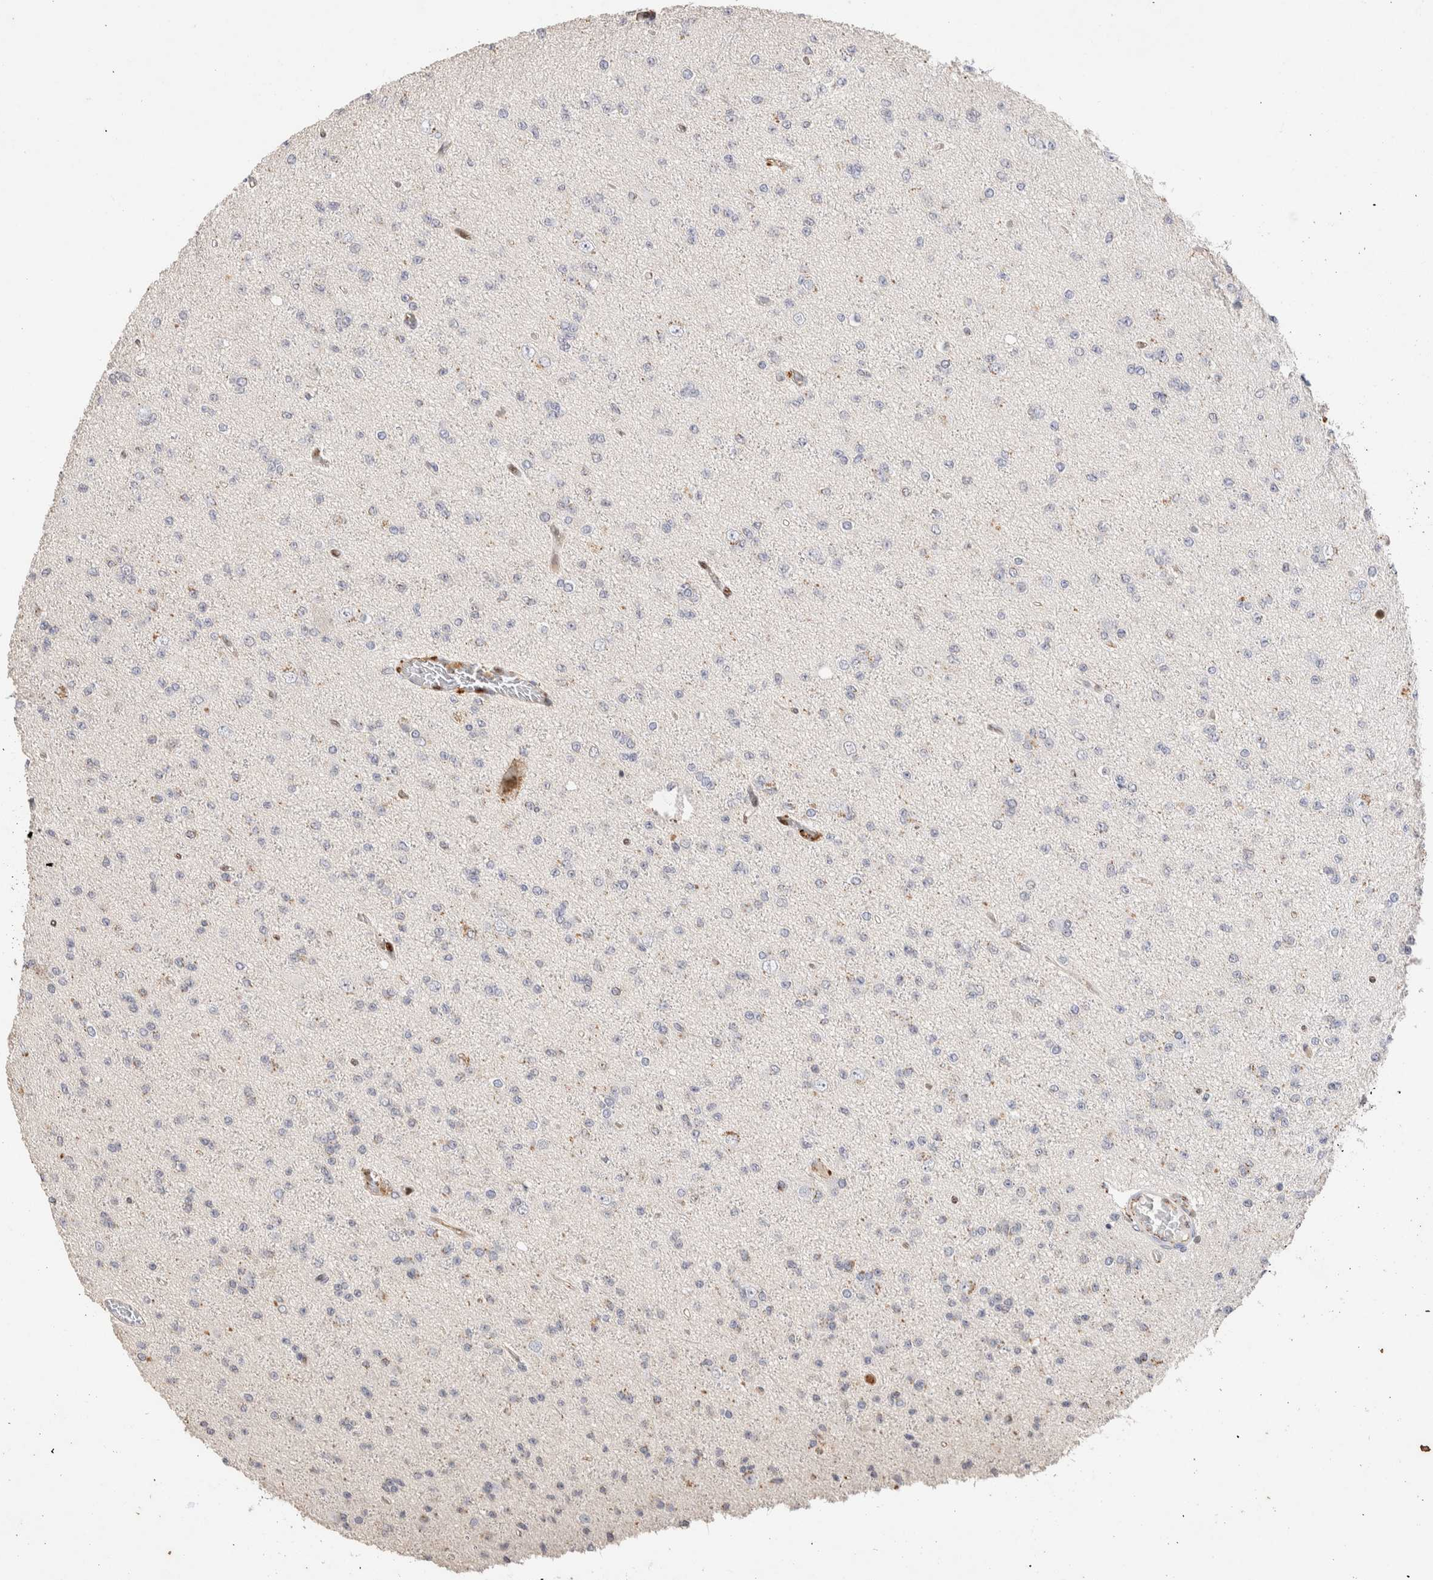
{"staining": {"intensity": "negative", "quantity": "none", "location": "none"}, "tissue": "glioma", "cell_type": "Tumor cells", "image_type": "cancer", "snomed": [{"axis": "morphology", "description": "Glioma, malignant, Low grade"}, {"axis": "topography", "description": "Brain"}], "caption": "There is no significant expression in tumor cells of glioma.", "gene": "NSMAF", "patient": {"sex": "female", "age": 22}}